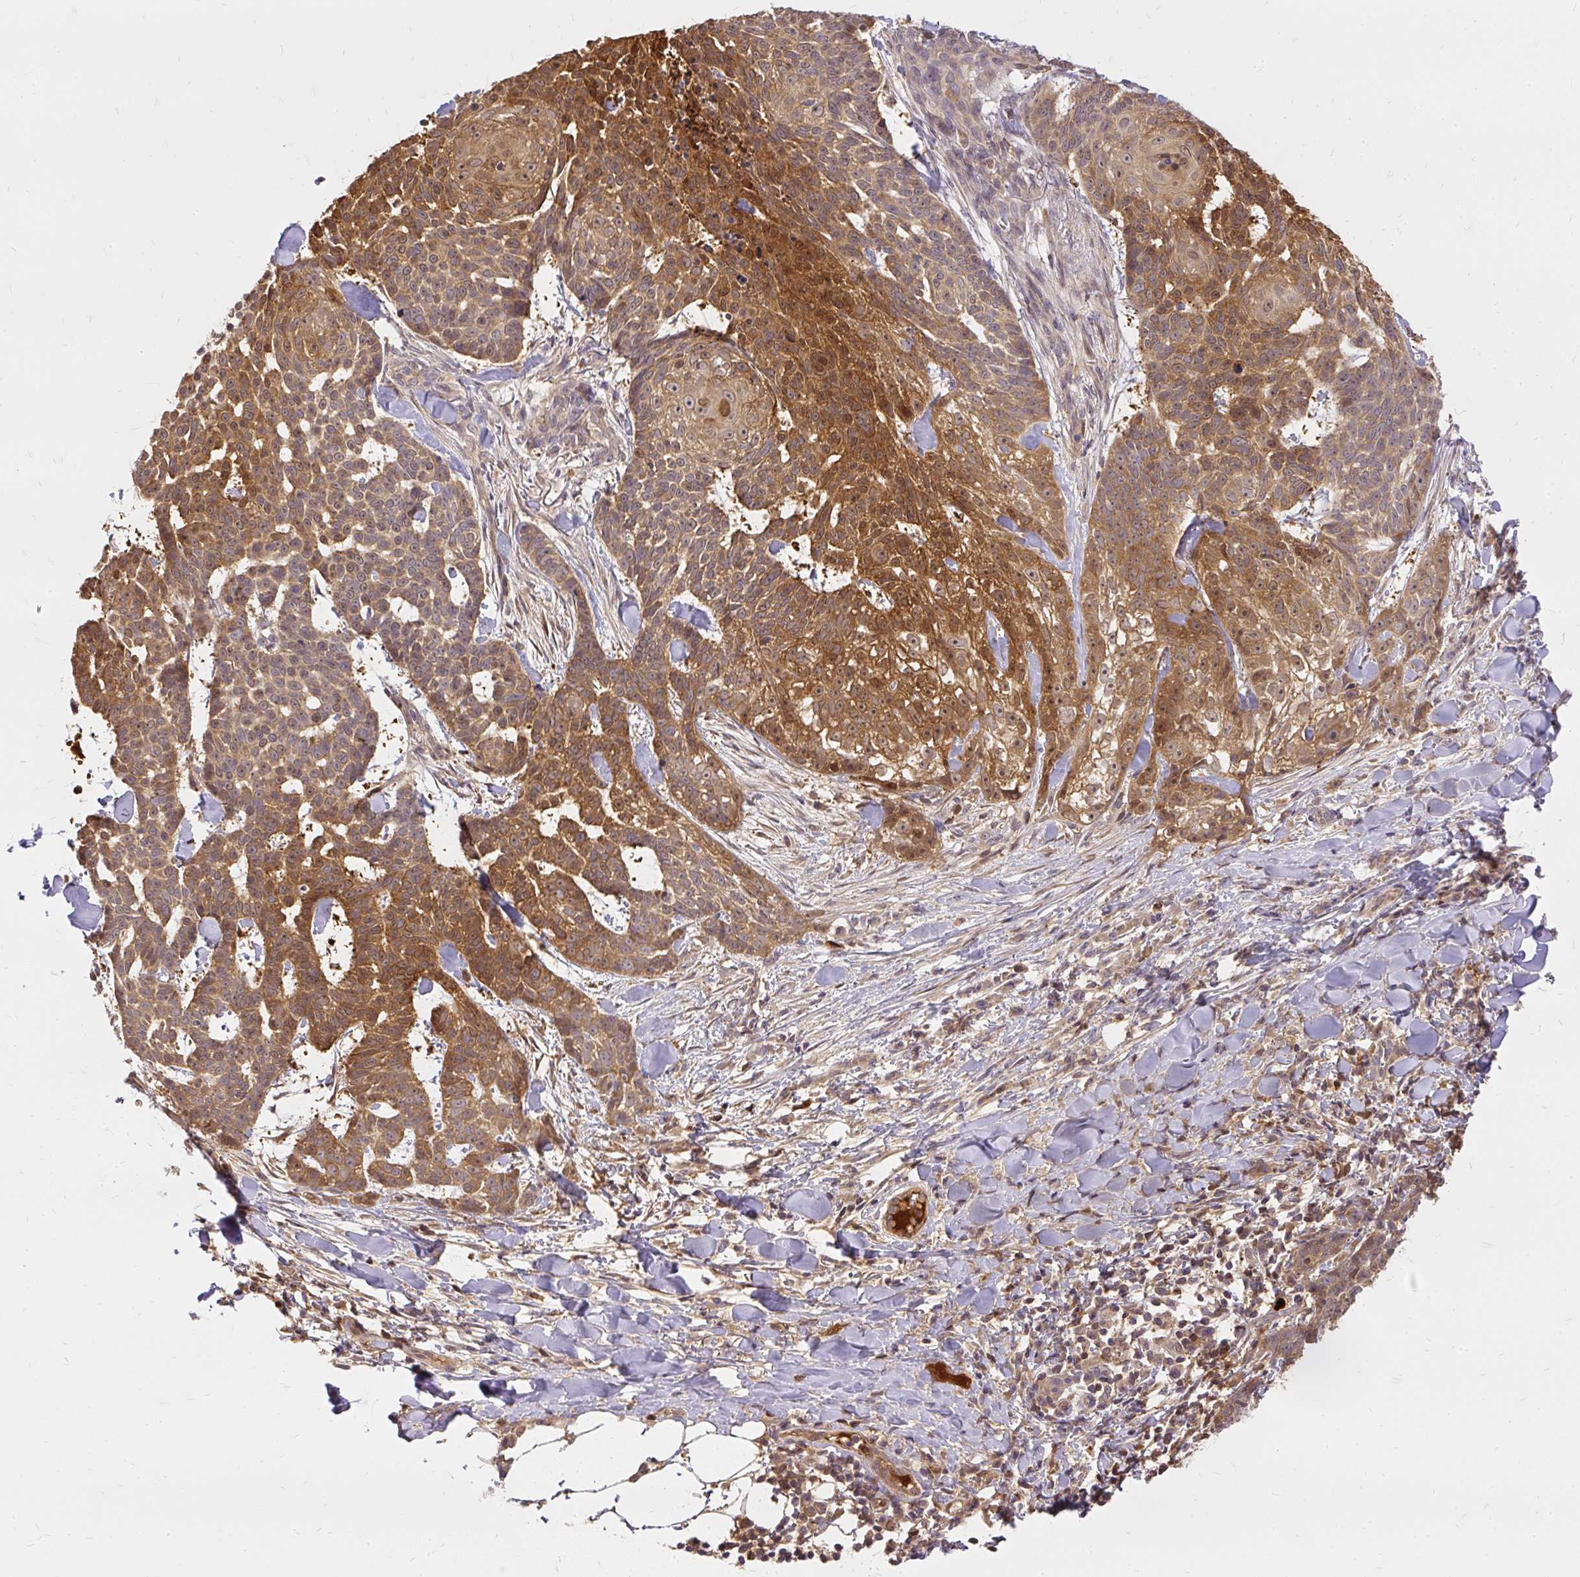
{"staining": {"intensity": "moderate", "quantity": ">75%", "location": "cytoplasmic/membranous"}, "tissue": "skin cancer", "cell_type": "Tumor cells", "image_type": "cancer", "snomed": [{"axis": "morphology", "description": "Basal cell carcinoma"}, {"axis": "topography", "description": "Skin"}], "caption": "Immunohistochemistry staining of skin cancer, which shows medium levels of moderate cytoplasmic/membranous positivity in about >75% of tumor cells indicating moderate cytoplasmic/membranous protein staining. The staining was performed using DAB (3,3'-diaminobenzidine) (brown) for protein detection and nuclei were counterstained in hematoxylin (blue).", "gene": "AP5S1", "patient": {"sex": "female", "age": 93}}